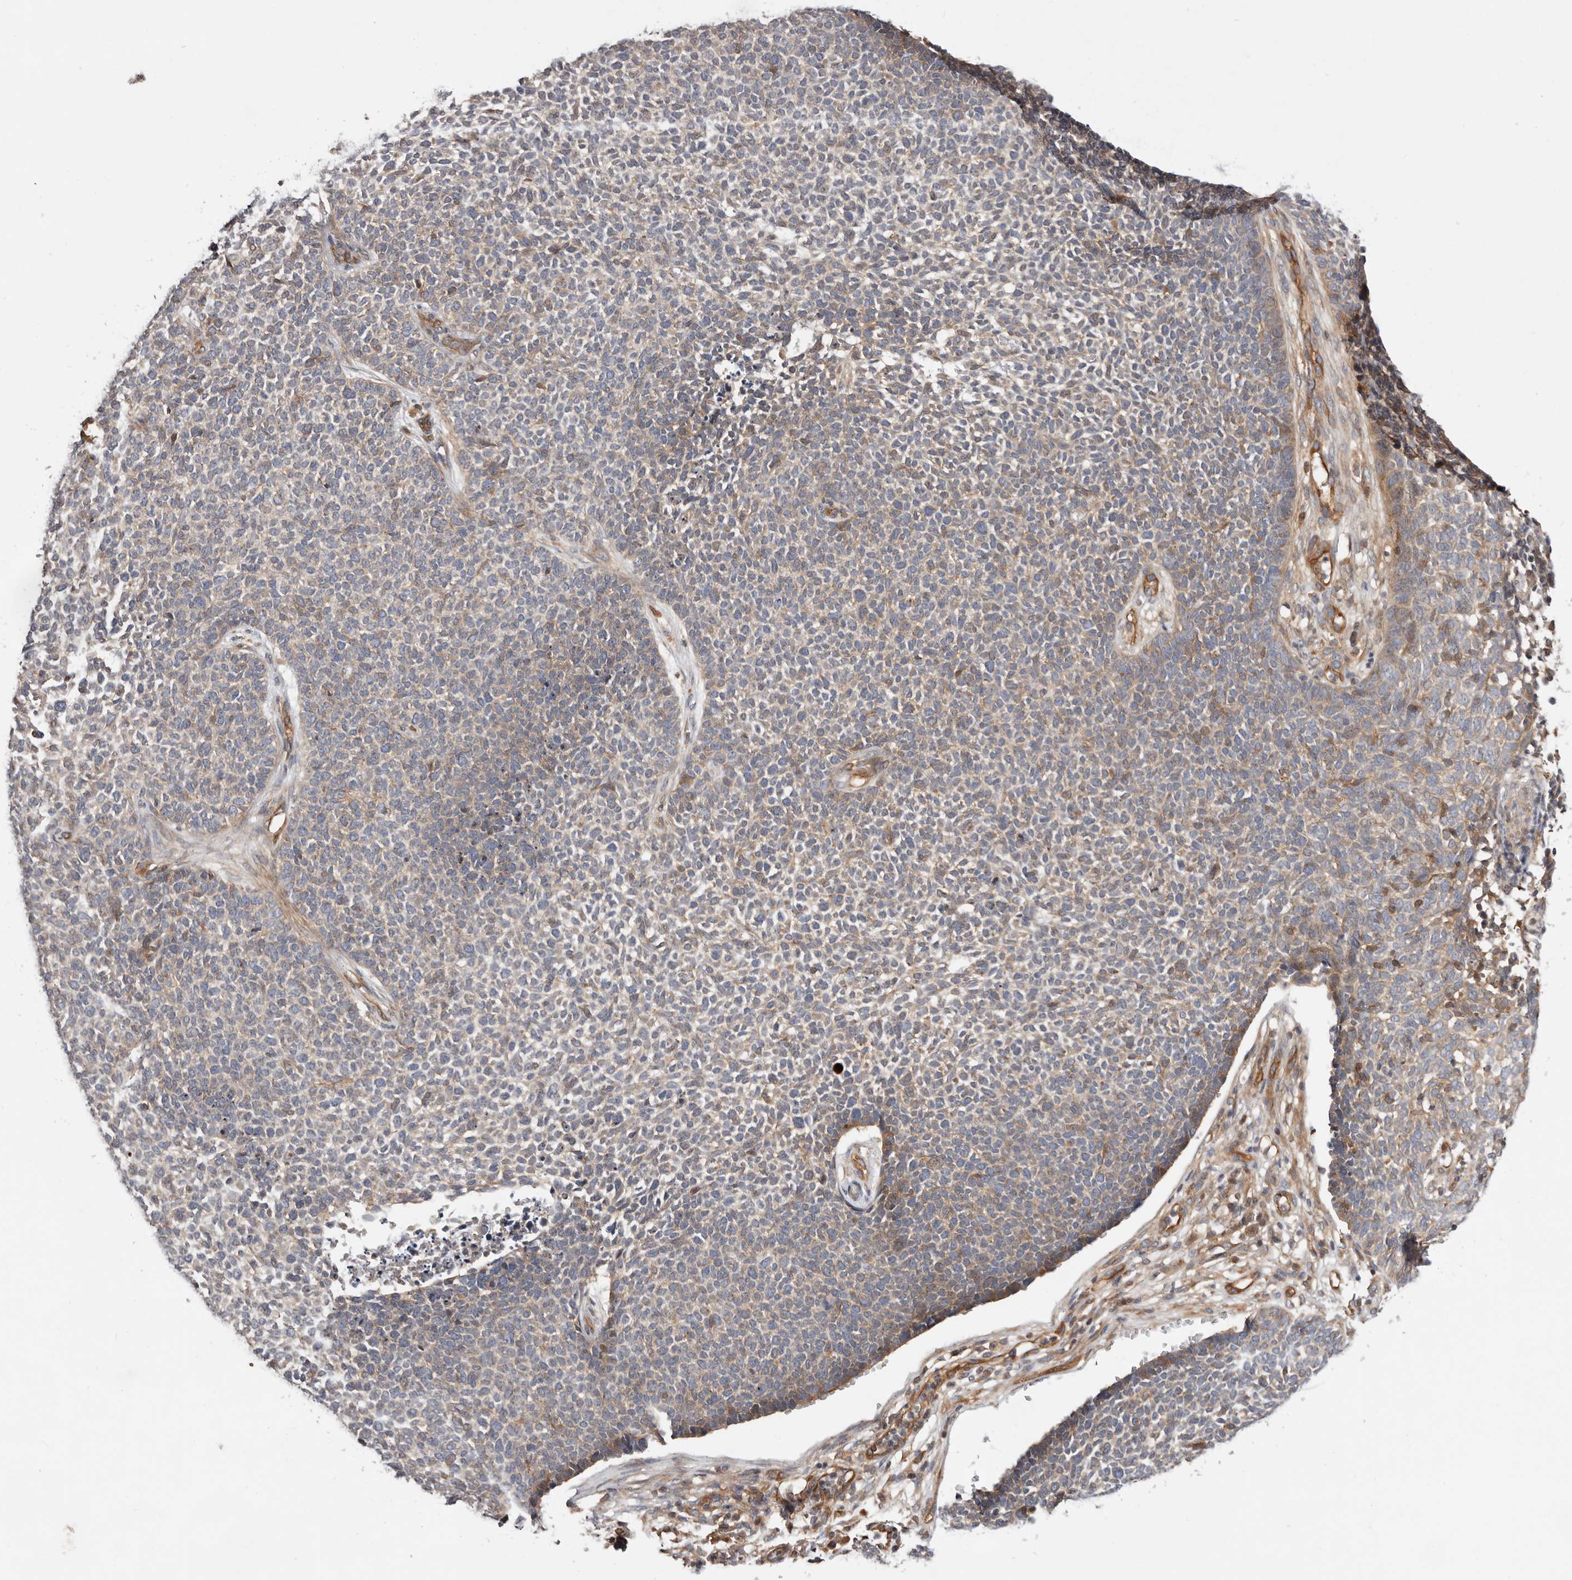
{"staining": {"intensity": "moderate", "quantity": "<25%", "location": "cytoplasmic/membranous"}, "tissue": "skin cancer", "cell_type": "Tumor cells", "image_type": "cancer", "snomed": [{"axis": "morphology", "description": "Basal cell carcinoma"}, {"axis": "topography", "description": "Skin"}], "caption": "DAB (3,3'-diaminobenzidine) immunohistochemical staining of skin basal cell carcinoma exhibits moderate cytoplasmic/membranous protein staining in about <25% of tumor cells. Nuclei are stained in blue.", "gene": "MACF1", "patient": {"sex": "female", "age": 84}}